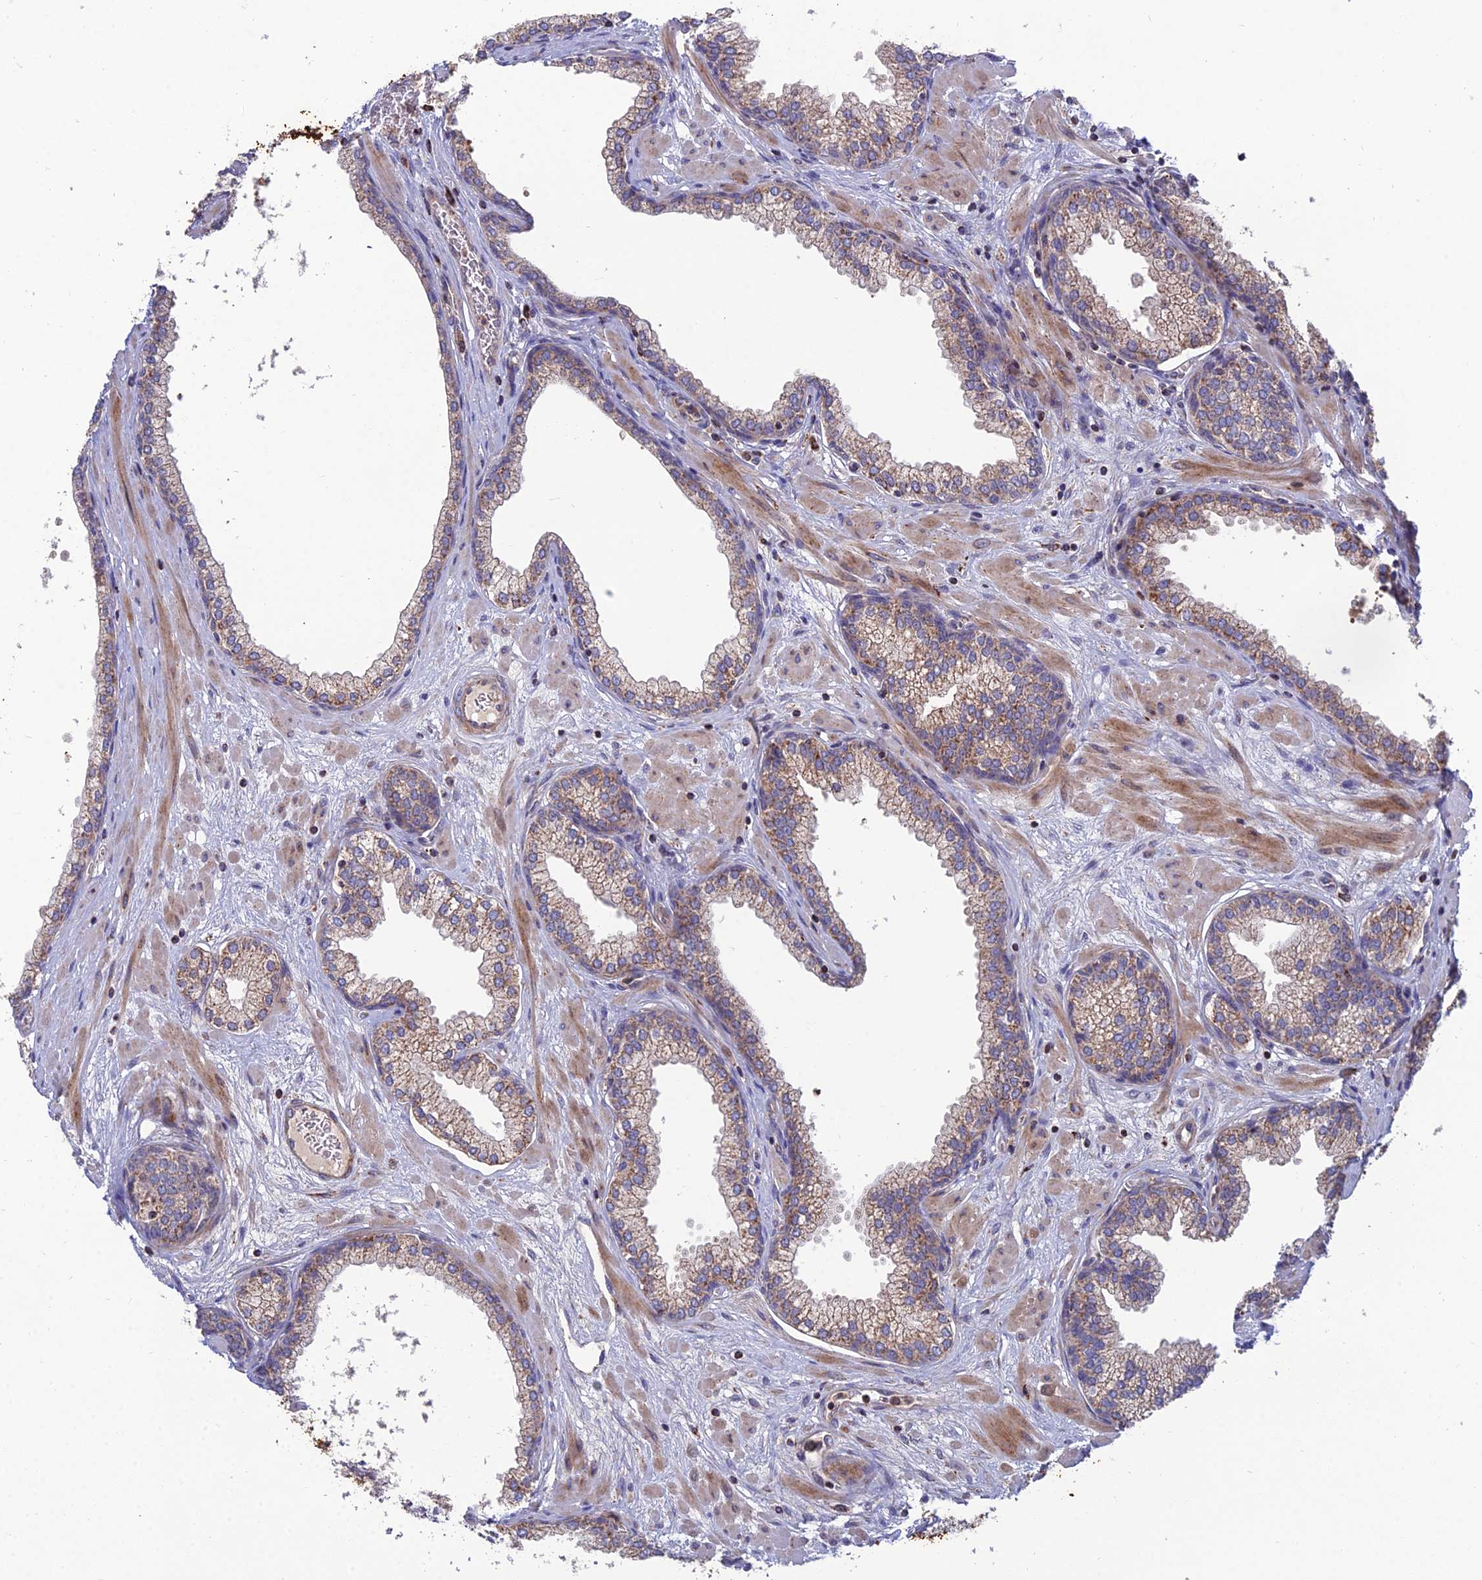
{"staining": {"intensity": "weak", "quantity": ">75%", "location": "cytoplasmic/membranous"}, "tissue": "prostate", "cell_type": "Glandular cells", "image_type": "normal", "snomed": [{"axis": "morphology", "description": "Normal tissue, NOS"}, {"axis": "morphology", "description": "Urothelial carcinoma, Low grade"}, {"axis": "topography", "description": "Urinary bladder"}, {"axis": "topography", "description": "Prostate"}], "caption": "Benign prostate was stained to show a protein in brown. There is low levels of weak cytoplasmic/membranous positivity in approximately >75% of glandular cells.", "gene": "RIC8B", "patient": {"sex": "male", "age": 60}}